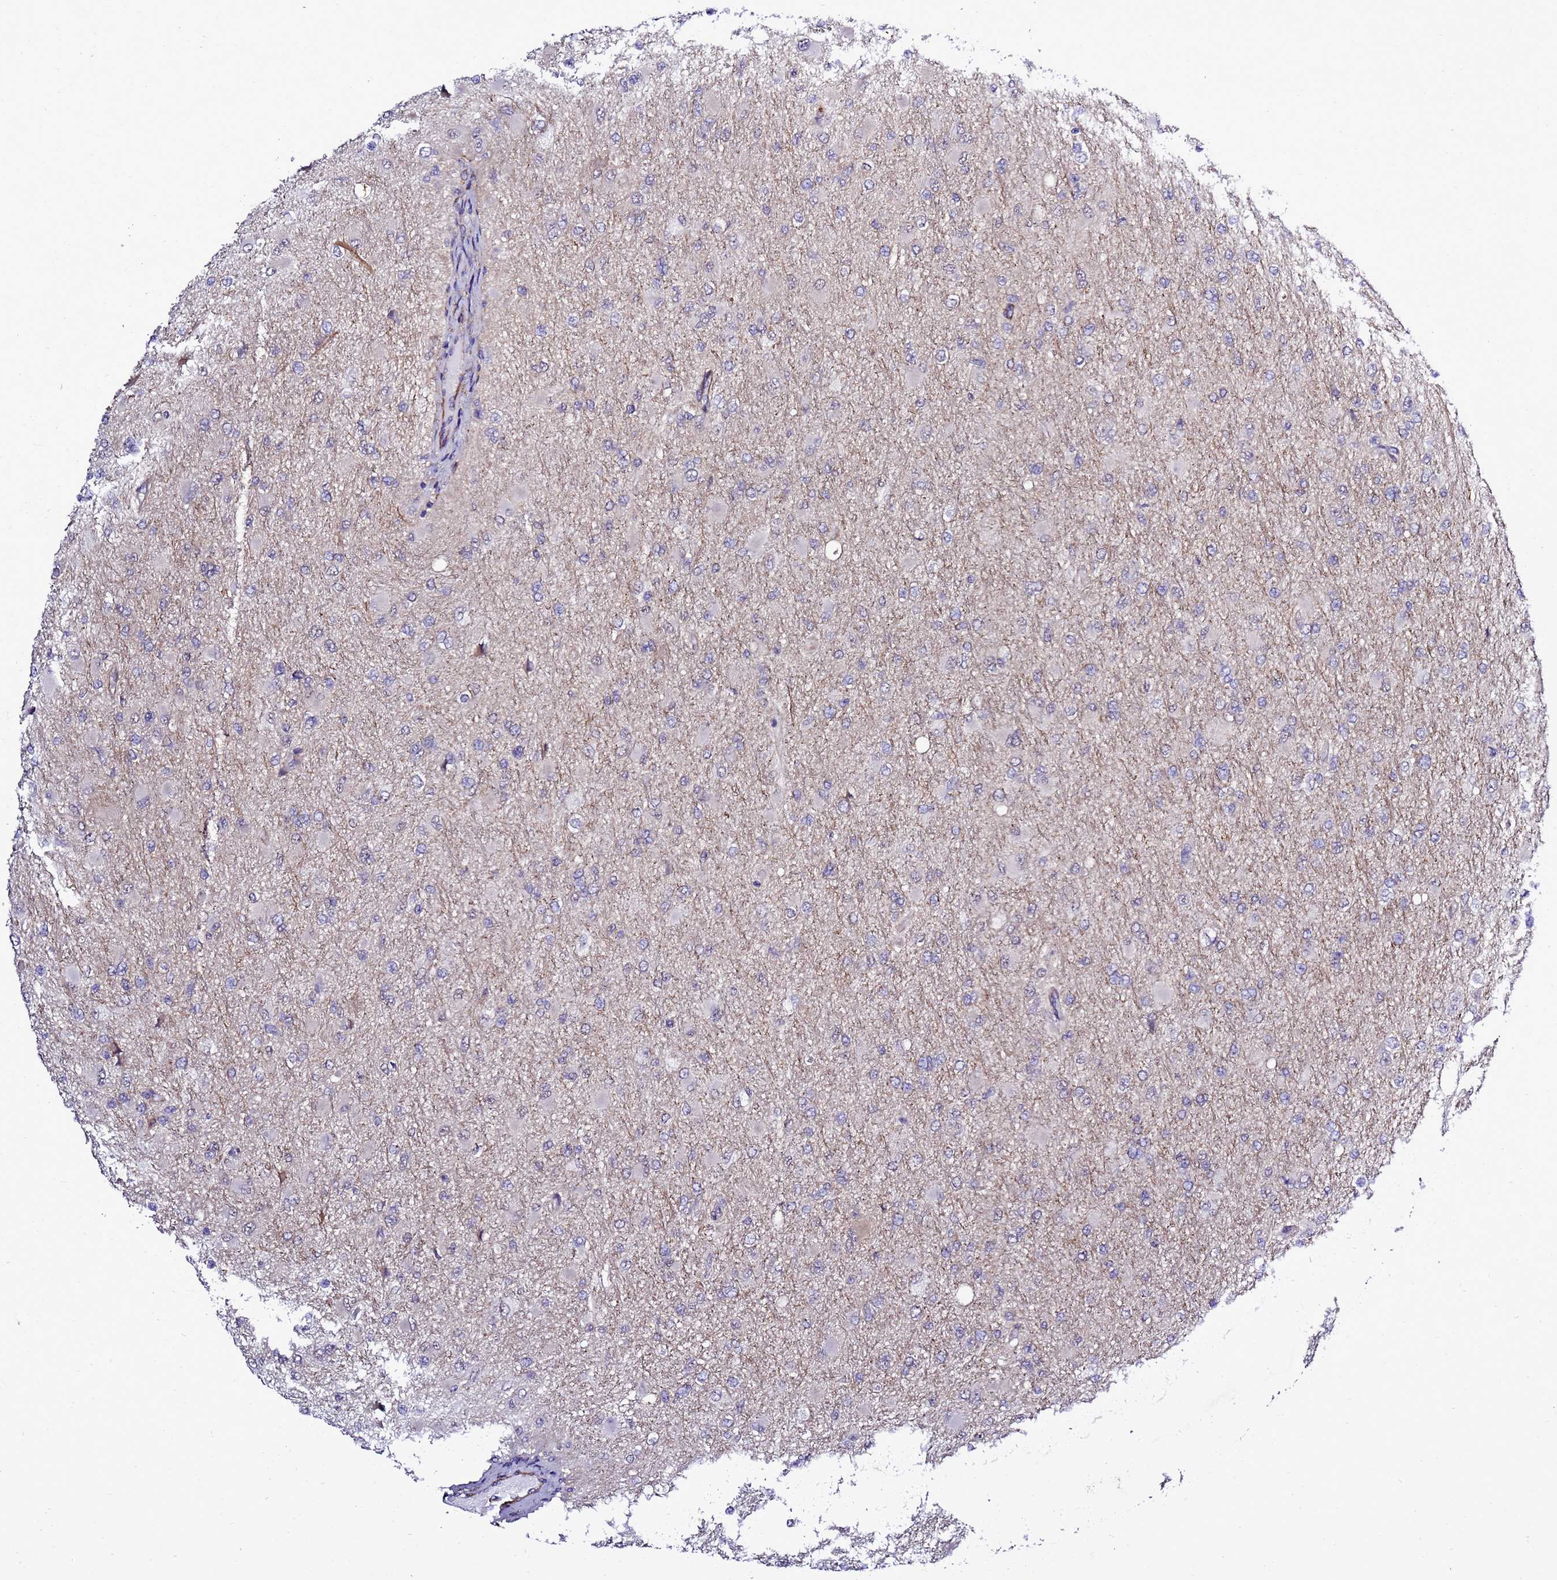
{"staining": {"intensity": "negative", "quantity": "none", "location": "none"}, "tissue": "glioma", "cell_type": "Tumor cells", "image_type": "cancer", "snomed": [{"axis": "morphology", "description": "Glioma, malignant, High grade"}, {"axis": "topography", "description": "Cerebral cortex"}], "caption": "Immunohistochemical staining of glioma reveals no significant expression in tumor cells.", "gene": "GZF1", "patient": {"sex": "female", "age": 36}}